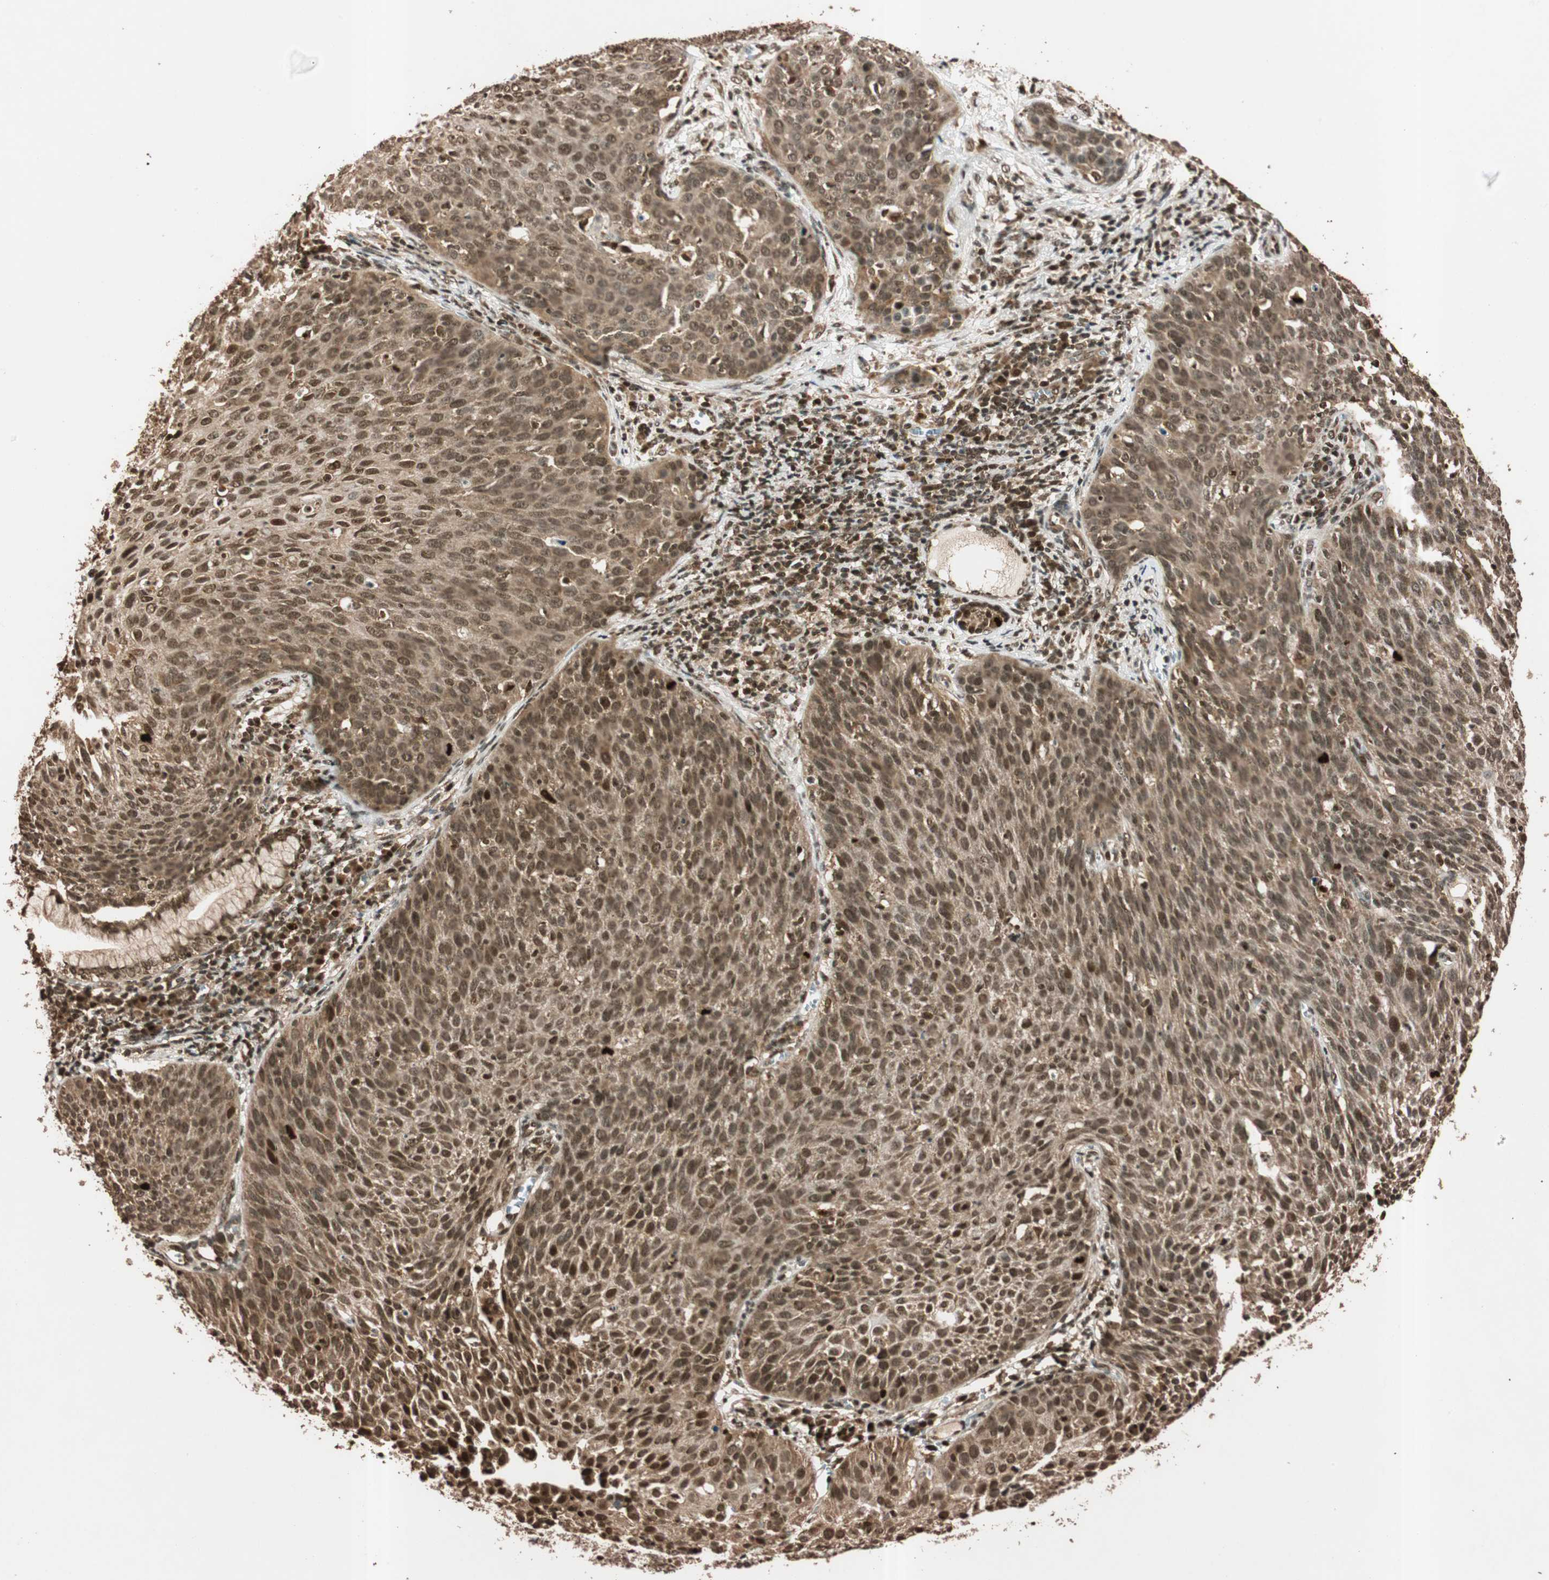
{"staining": {"intensity": "moderate", "quantity": ">75%", "location": "cytoplasmic/membranous,nuclear"}, "tissue": "cervical cancer", "cell_type": "Tumor cells", "image_type": "cancer", "snomed": [{"axis": "morphology", "description": "Squamous cell carcinoma, NOS"}, {"axis": "topography", "description": "Cervix"}], "caption": "Moderate cytoplasmic/membranous and nuclear expression is identified in approximately >75% of tumor cells in cervical cancer (squamous cell carcinoma). The protein of interest is shown in brown color, while the nuclei are stained blue.", "gene": "ALKBH5", "patient": {"sex": "female", "age": 38}}